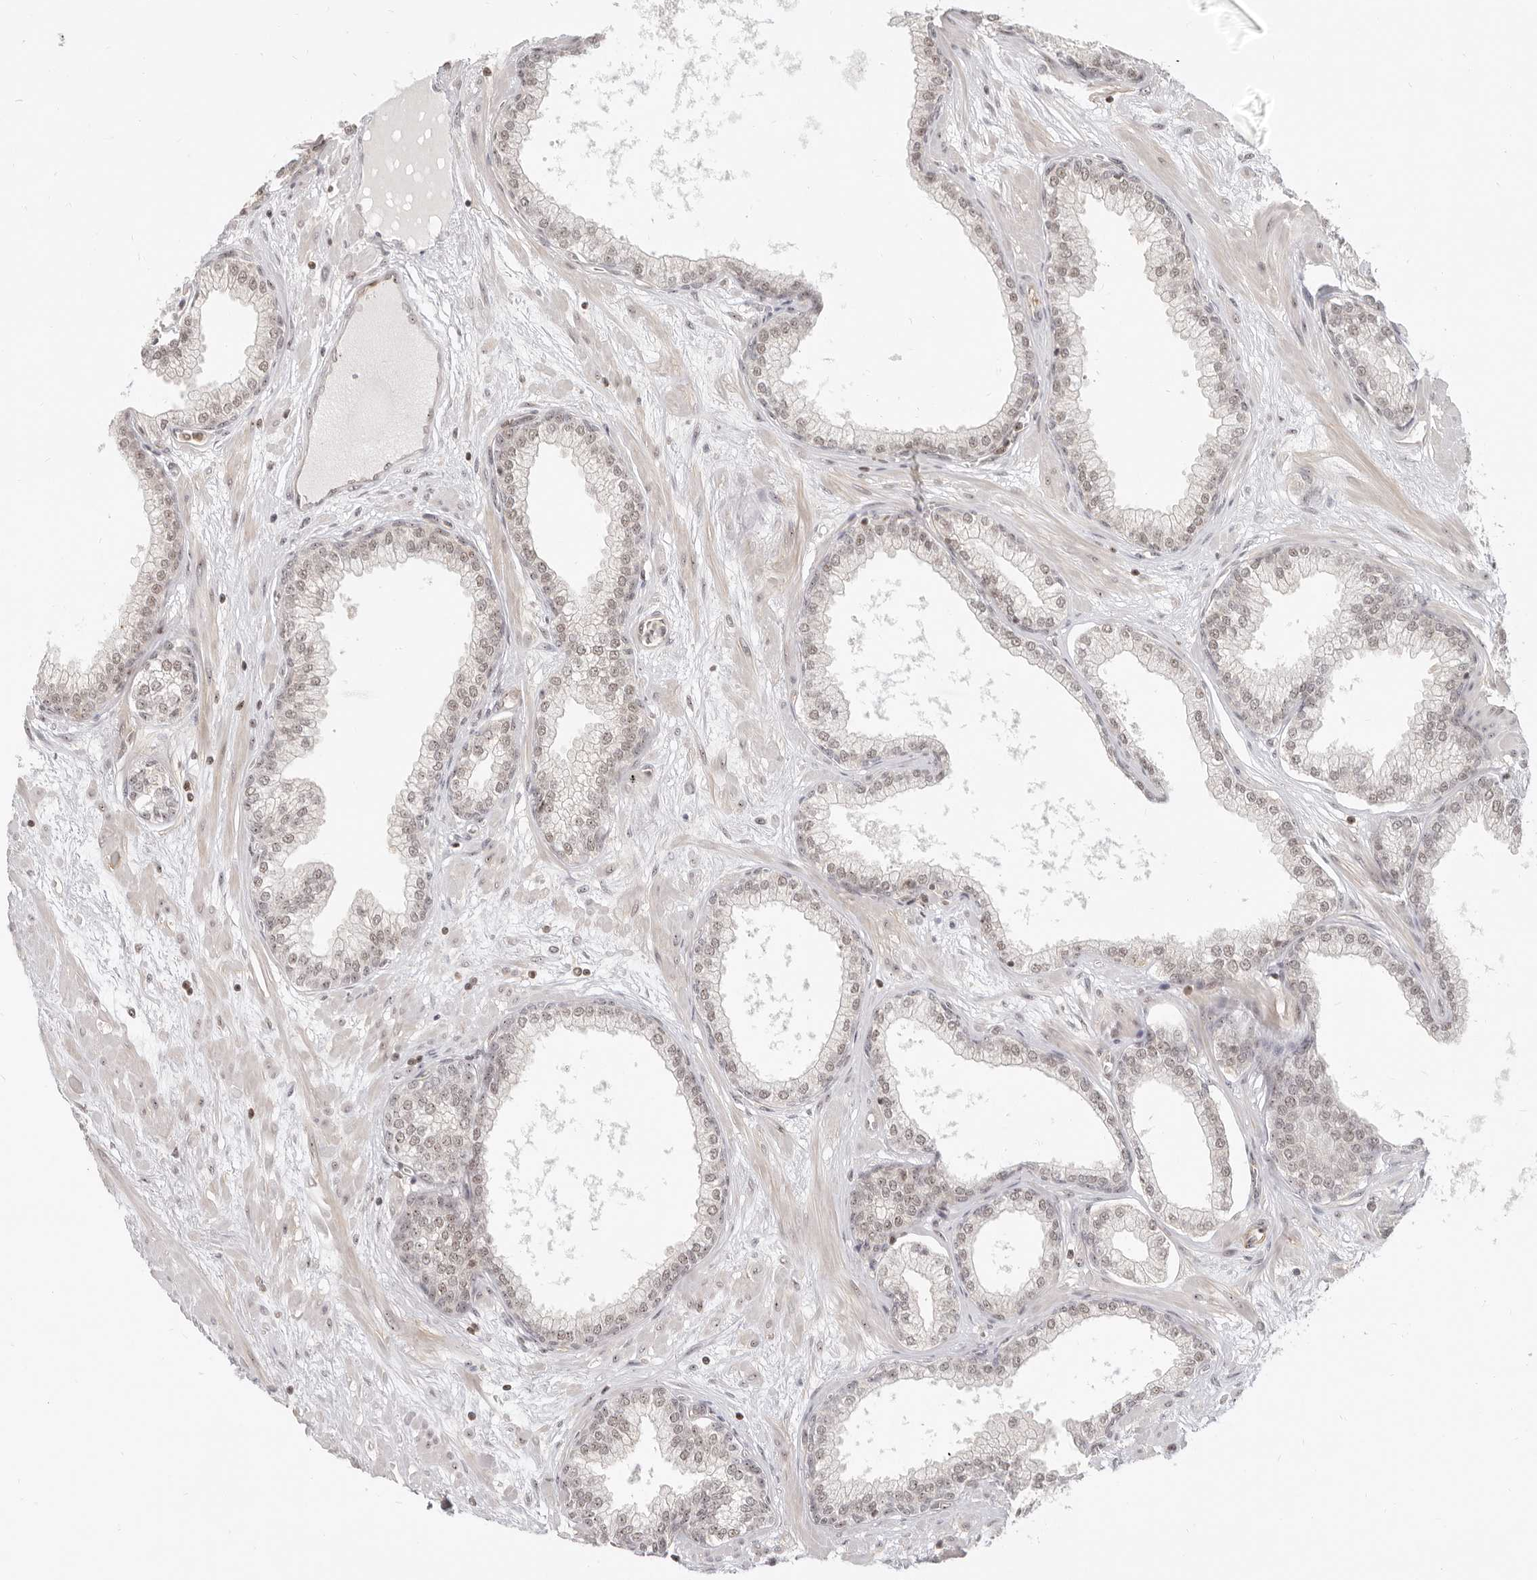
{"staining": {"intensity": "weak", "quantity": ">75%", "location": "nuclear"}, "tissue": "prostate", "cell_type": "Glandular cells", "image_type": "normal", "snomed": [{"axis": "morphology", "description": "Normal tissue, NOS"}, {"axis": "morphology", "description": "Urothelial carcinoma, Low grade"}, {"axis": "topography", "description": "Urinary bladder"}, {"axis": "topography", "description": "Prostate"}], "caption": "Protein expression analysis of benign prostate shows weak nuclear expression in approximately >75% of glandular cells. The staining is performed using DAB brown chromogen to label protein expression. The nuclei are counter-stained blue using hematoxylin.", "gene": "BAP1", "patient": {"sex": "male", "age": 60}}